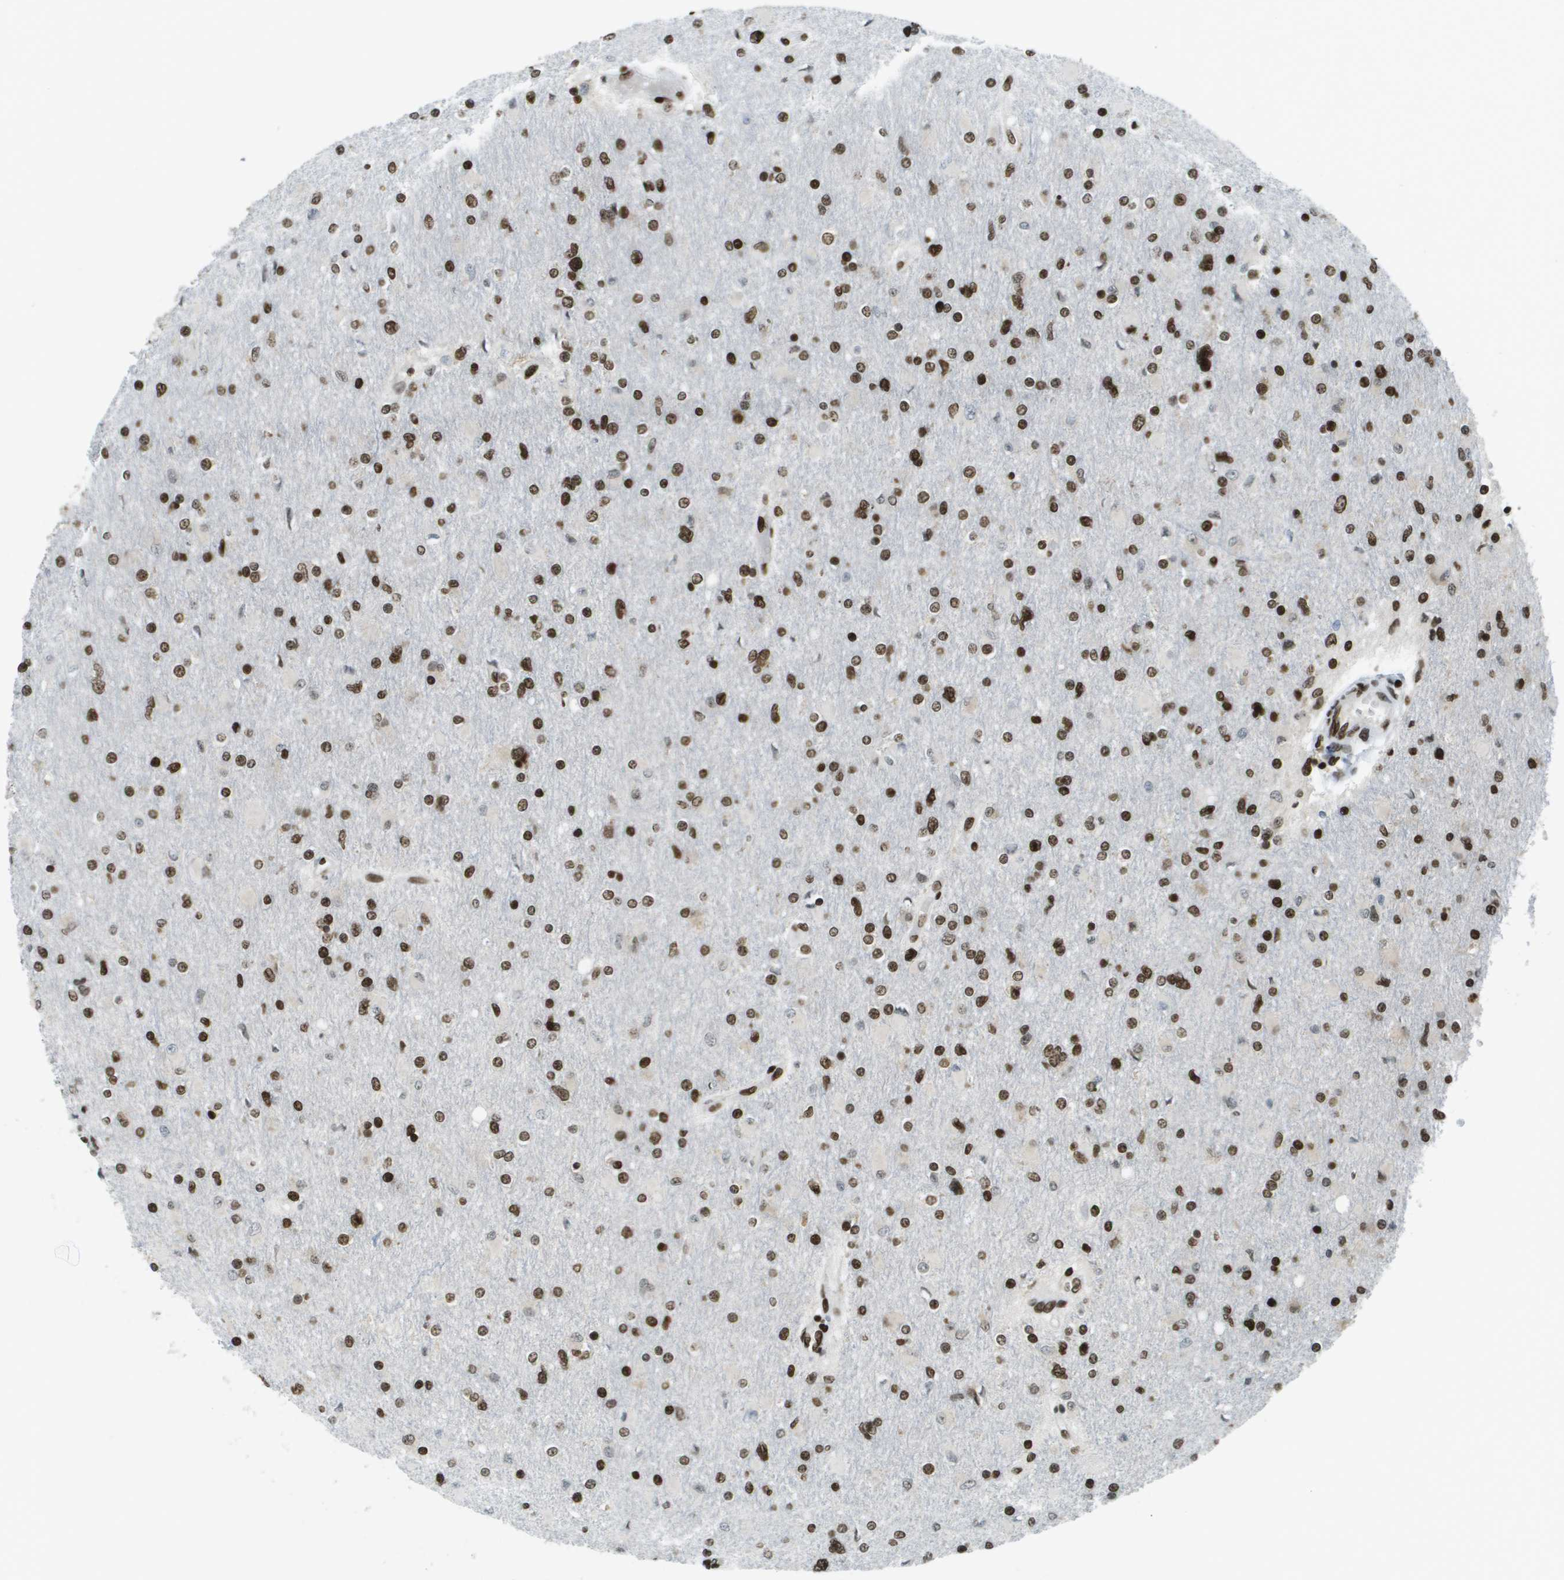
{"staining": {"intensity": "strong", "quantity": ">75%", "location": "nuclear"}, "tissue": "glioma", "cell_type": "Tumor cells", "image_type": "cancer", "snomed": [{"axis": "morphology", "description": "Glioma, malignant, High grade"}, {"axis": "topography", "description": "Cerebral cortex"}], "caption": "High-power microscopy captured an immunohistochemistry micrograph of glioma, revealing strong nuclear staining in approximately >75% of tumor cells.", "gene": "GLYR1", "patient": {"sex": "female", "age": 36}}